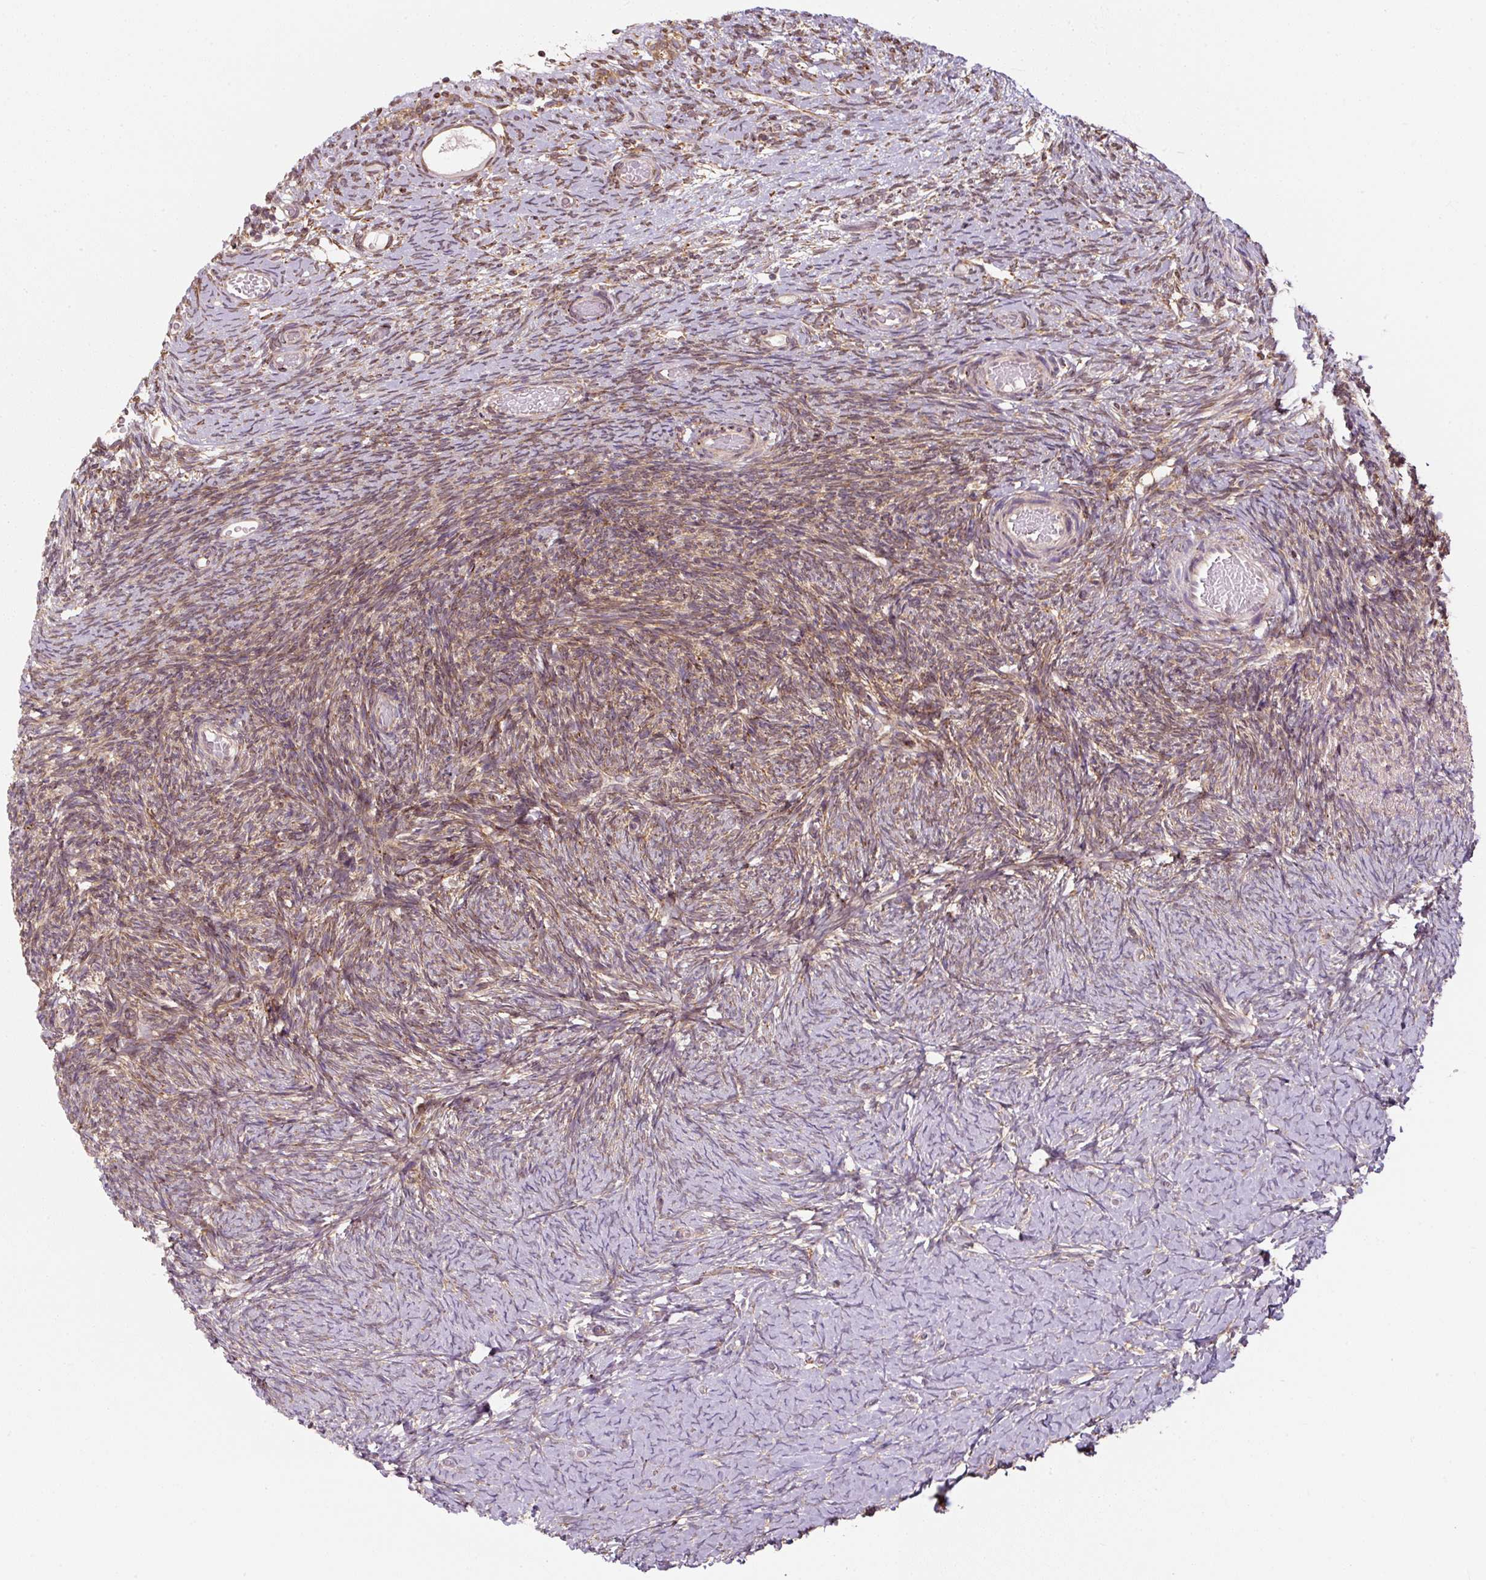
{"staining": {"intensity": "moderate", "quantity": ">75%", "location": "cytoplasmic/membranous"}, "tissue": "ovary", "cell_type": "Follicle cells", "image_type": "normal", "snomed": [{"axis": "morphology", "description": "Normal tissue, NOS"}, {"axis": "topography", "description": "Ovary"}], "caption": "Immunohistochemical staining of normal human ovary reveals moderate cytoplasmic/membranous protein staining in approximately >75% of follicle cells.", "gene": "PRKCSH", "patient": {"sex": "female", "age": 39}}